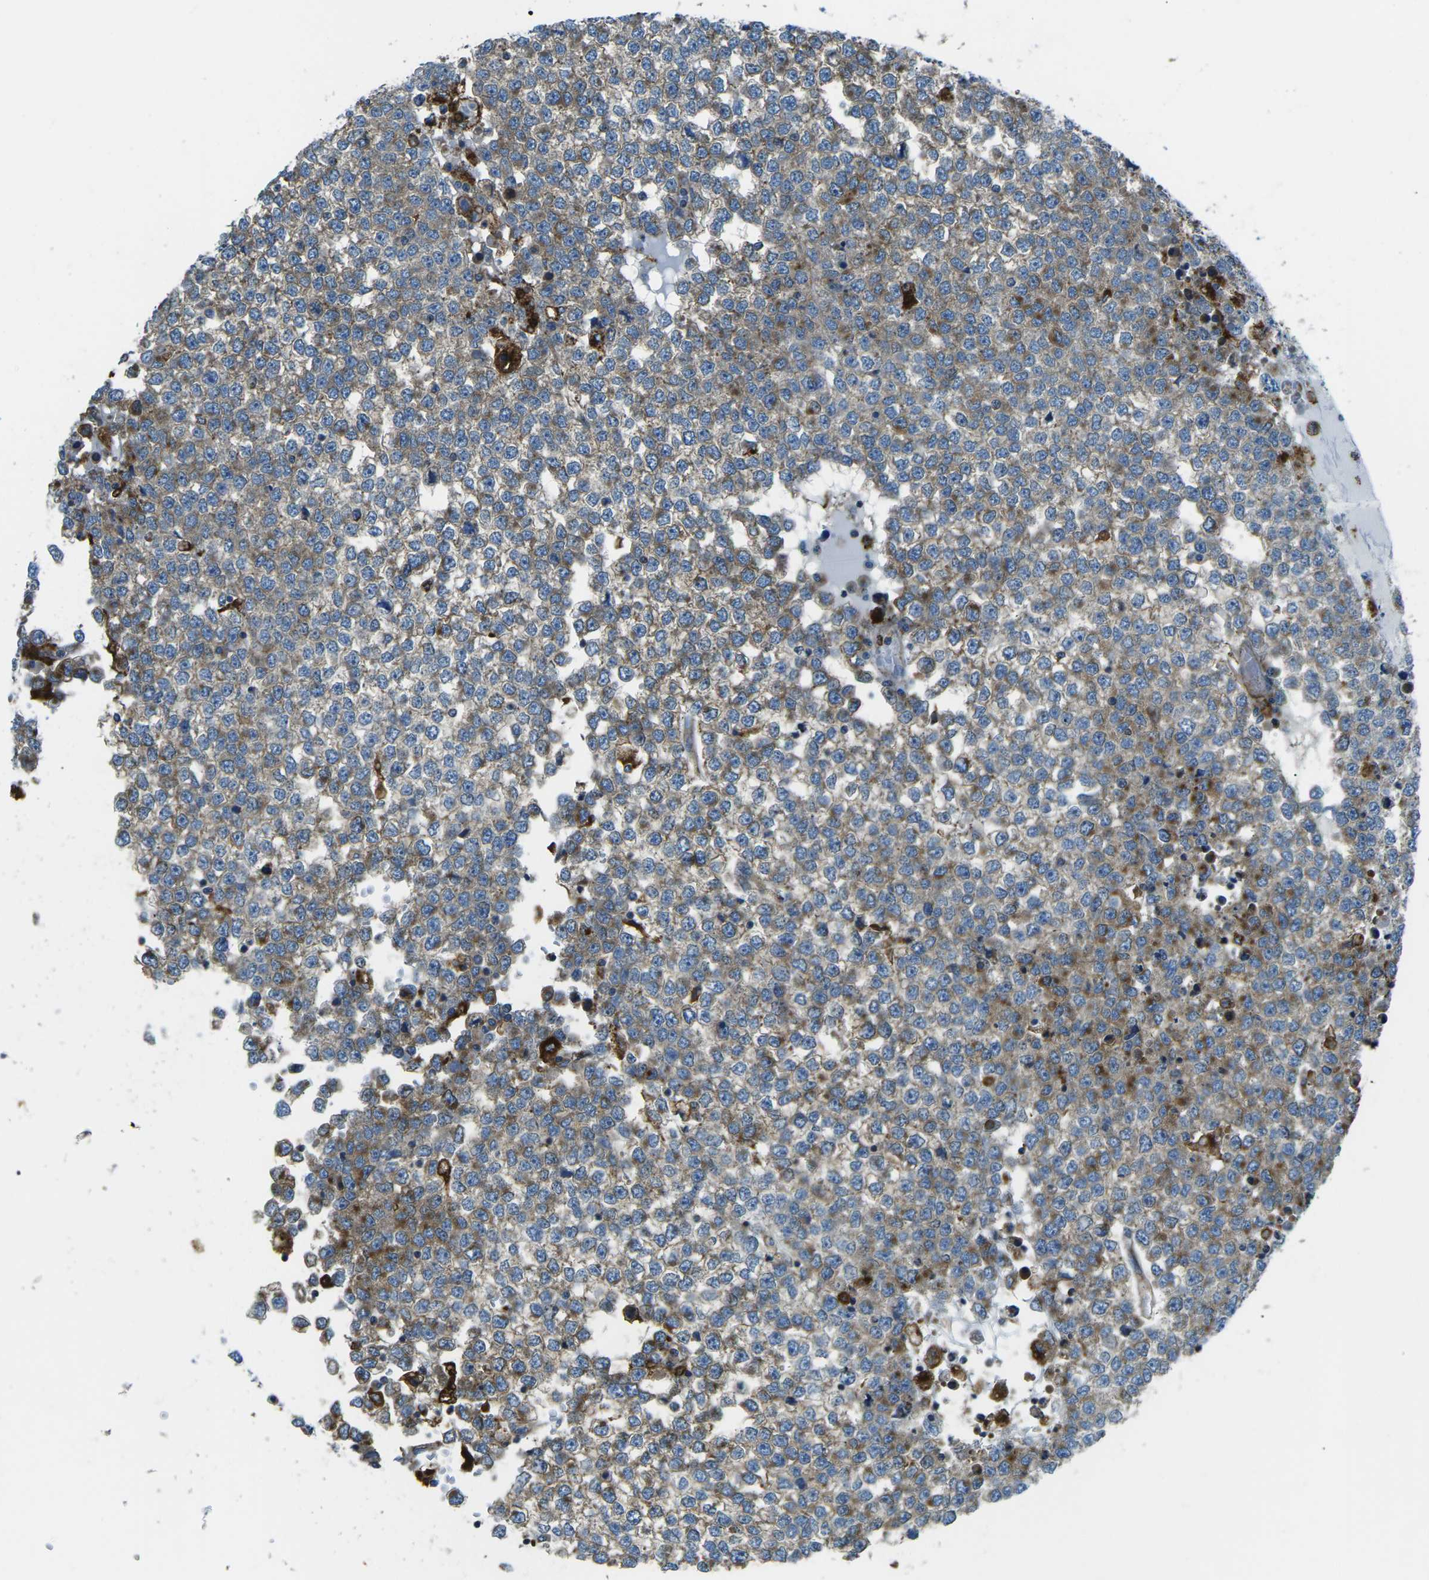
{"staining": {"intensity": "moderate", "quantity": "25%-75%", "location": "cytoplasmic/membranous"}, "tissue": "testis cancer", "cell_type": "Tumor cells", "image_type": "cancer", "snomed": [{"axis": "morphology", "description": "Seminoma, NOS"}, {"axis": "topography", "description": "Testis"}], "caption": "IHC of testis cancer reveals medium levels of moderate cytoplasmic/membranous staining in approximately 25%-75% of tumor cells.", "gene": "CDK17", "patient": {"sex": "male", "age": 65}}